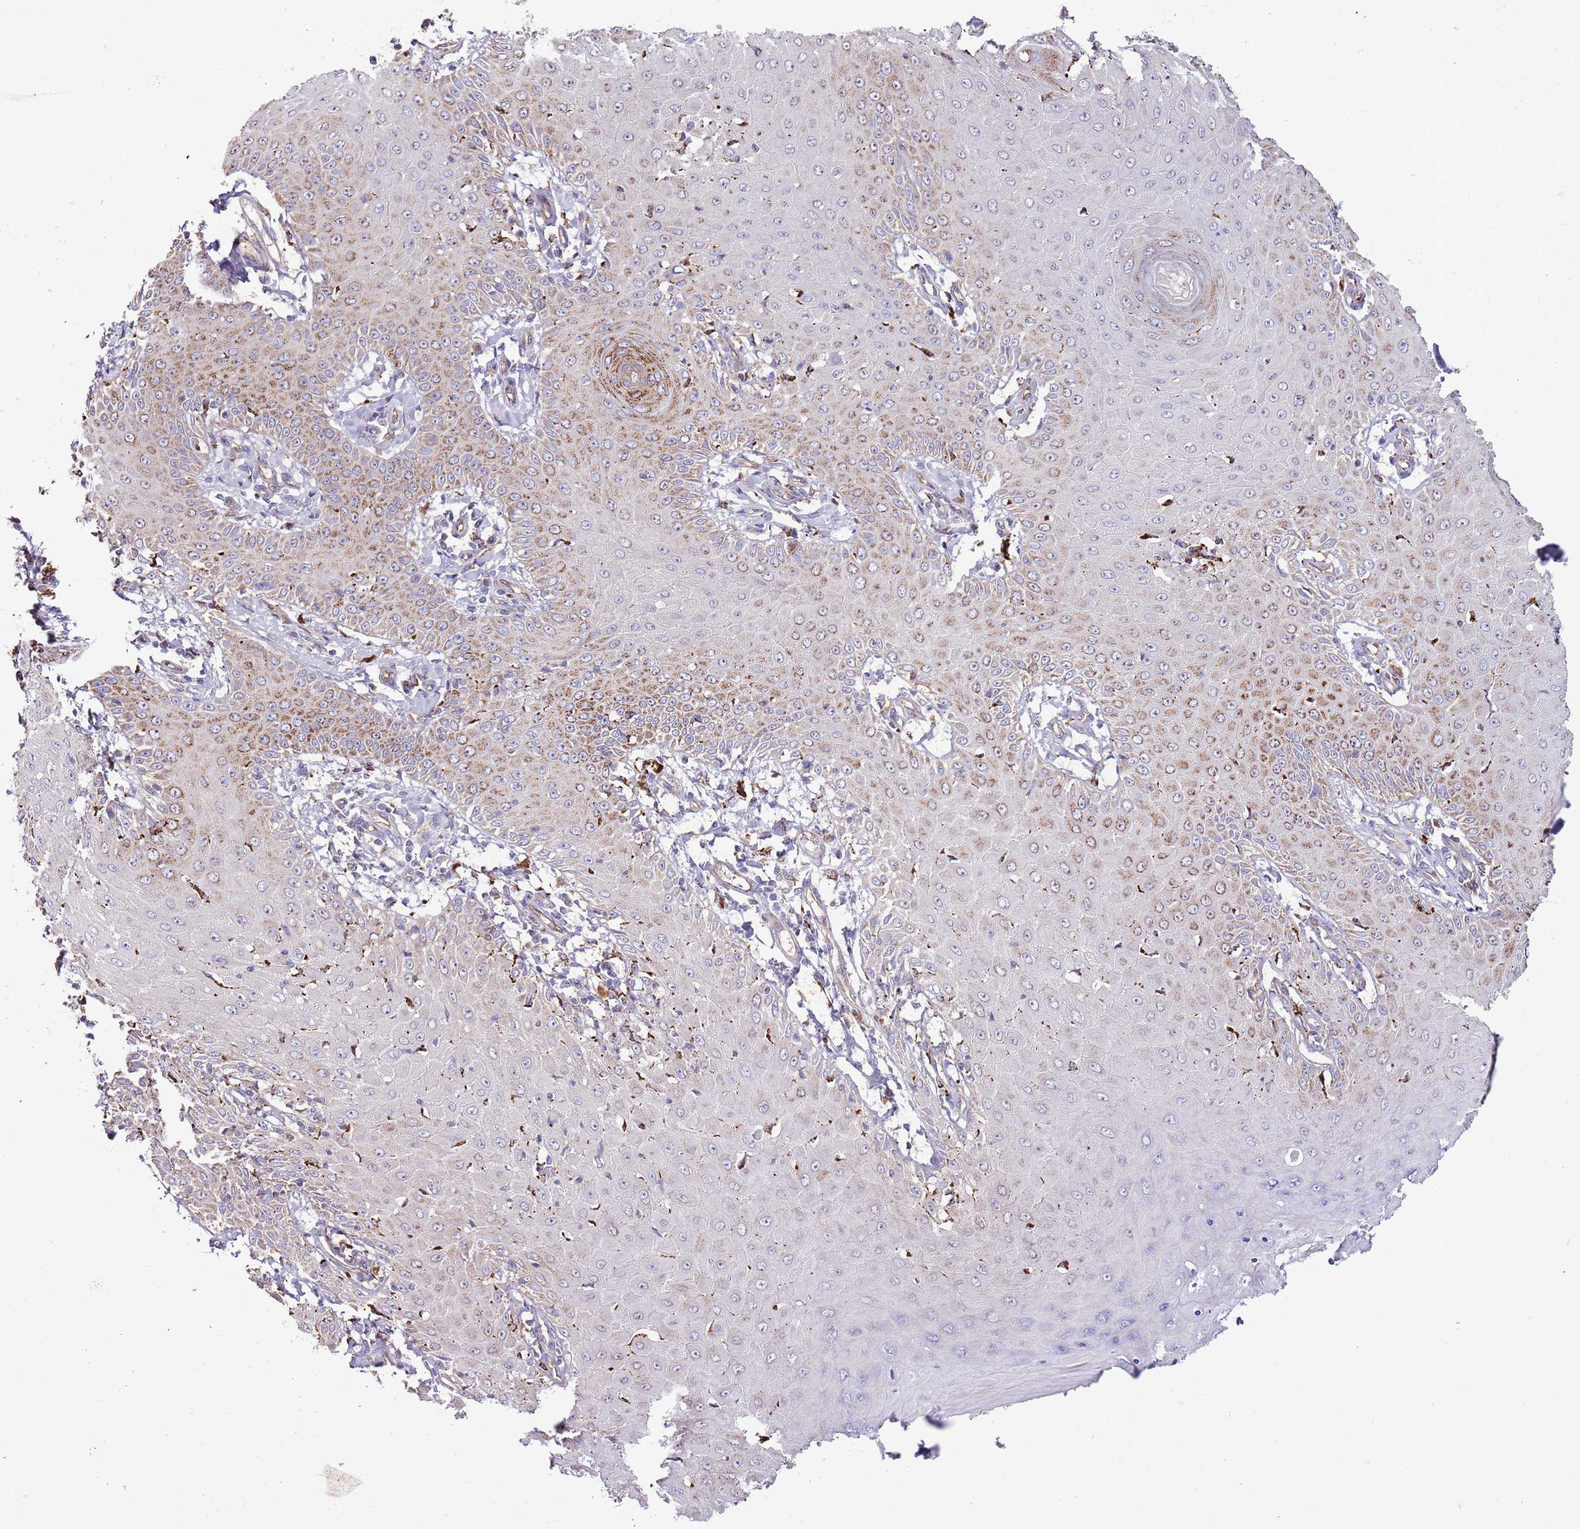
{"staining": {"intensity": "moderate", "quantity": "<25%", "location": "cytoplasmic/membranous"}, "tissue": "skin cancer", "cell_type": "Tumor cells", "image_type": "cancer", "snomed": [{"axis": "morphology", "description": "Squamous cell carcinoma, NOS"}, {"axis": "topography", "description": "Skin"}], "caption": "IHC photomicrograph of neoplastic tissue: skin cancer stained using immunohistochemistry (IHC) demonstrates low levels of moderate protein expression localized specifically in the cytoplasmic/membranous of tumor cells, appearing as a cytoplasmic/membranous brown color.", "gene": "DOCK6", "patient": {"sex": "male", "age": 70}}